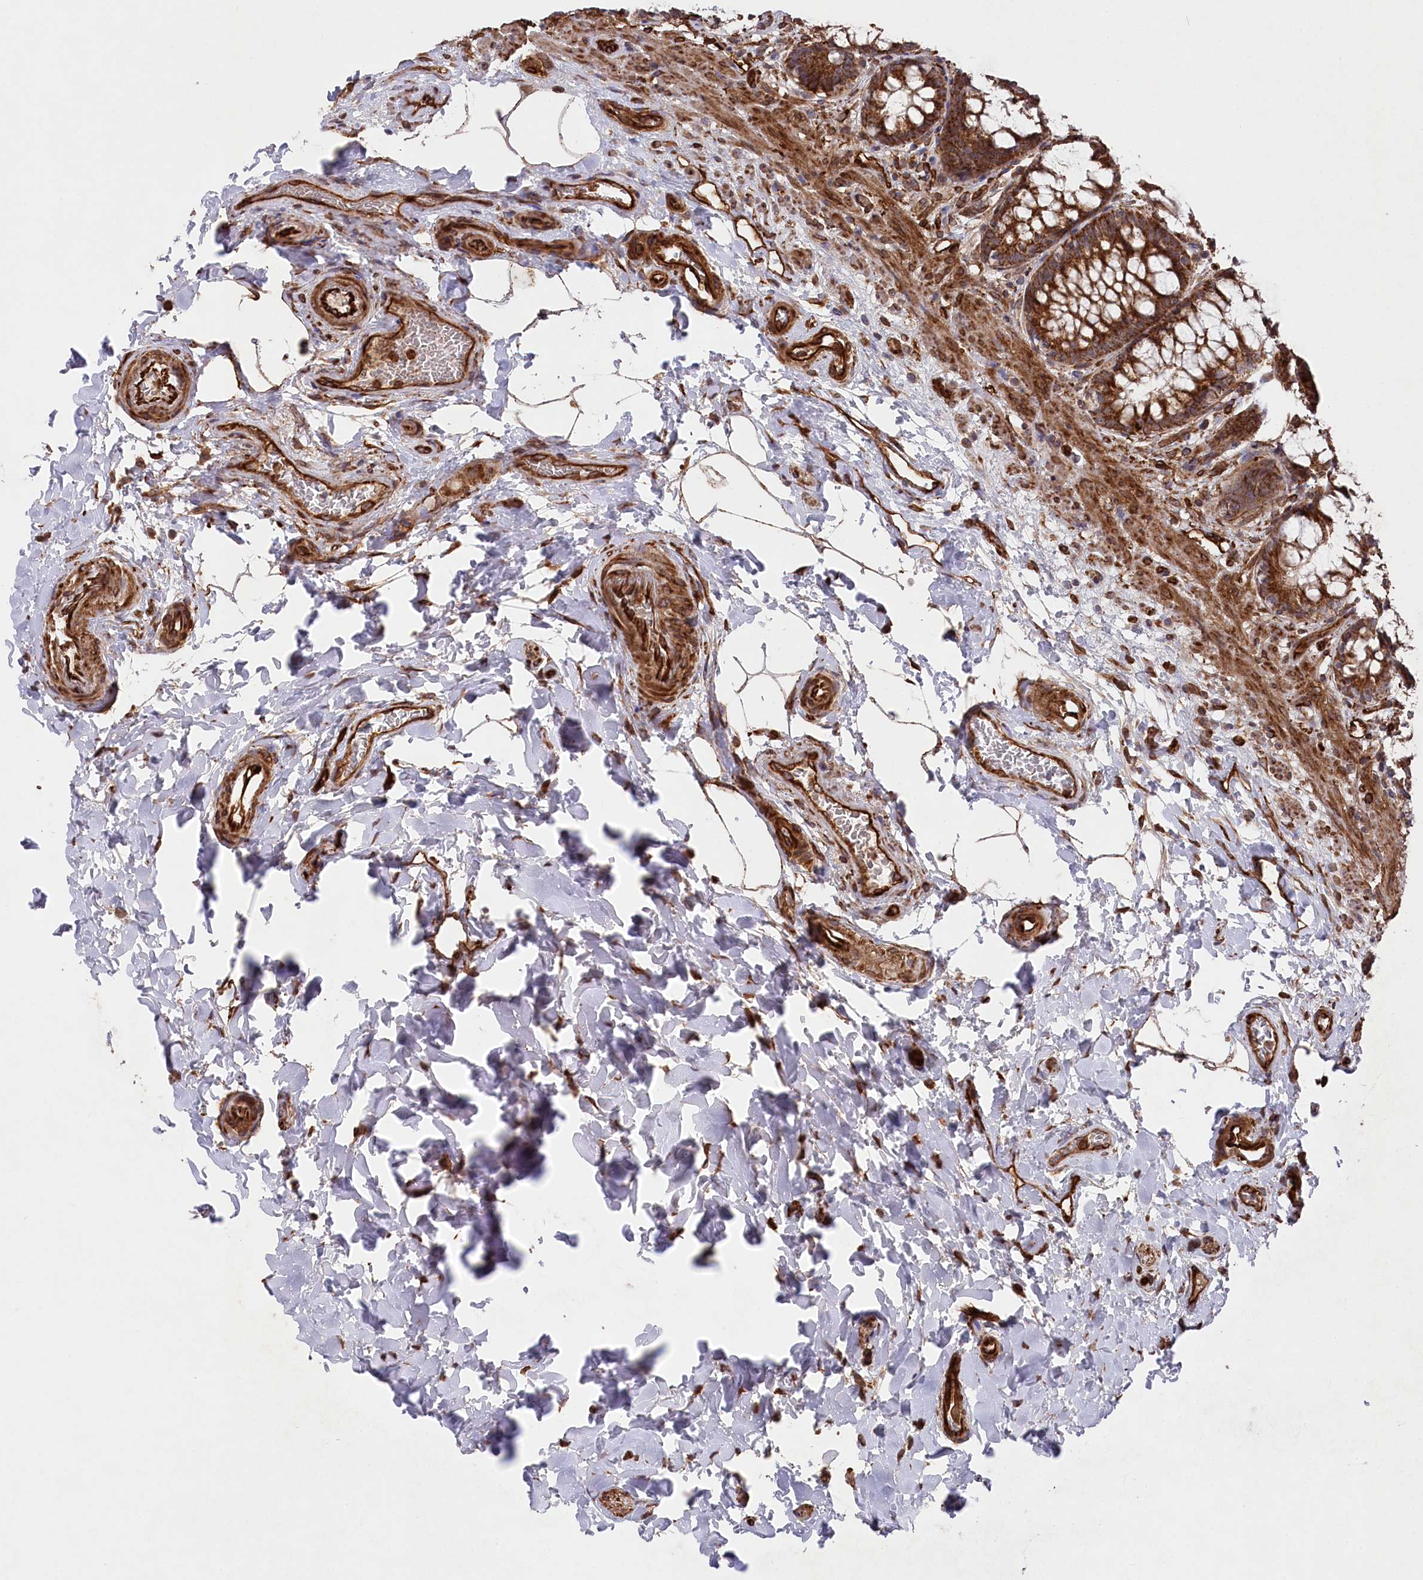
{"staining": {"intensity": "strong", "quantity": ">75%", "location": "cytoplasmic/membranous"}, "tissue": "rectum", "cell_type": "Glandular cells", "image_type": "normal", "snomed": [{"axis": "morphology", "description": "Normal tissue, NOS"}, {"axis": "topography", "description": "Rectum"}], "caption": "Immunohistochemistry micrograph of normal rectum: human rectum stained using immunohistochemistry shows high levels of strong protein expression localized specifically in the cytoplasmic/membranous of glandular cells, appearing as a cytoplasmic/membranous brown color.", "gene": "MTPAP", "patient": {"sex": "male", "age": 64}}